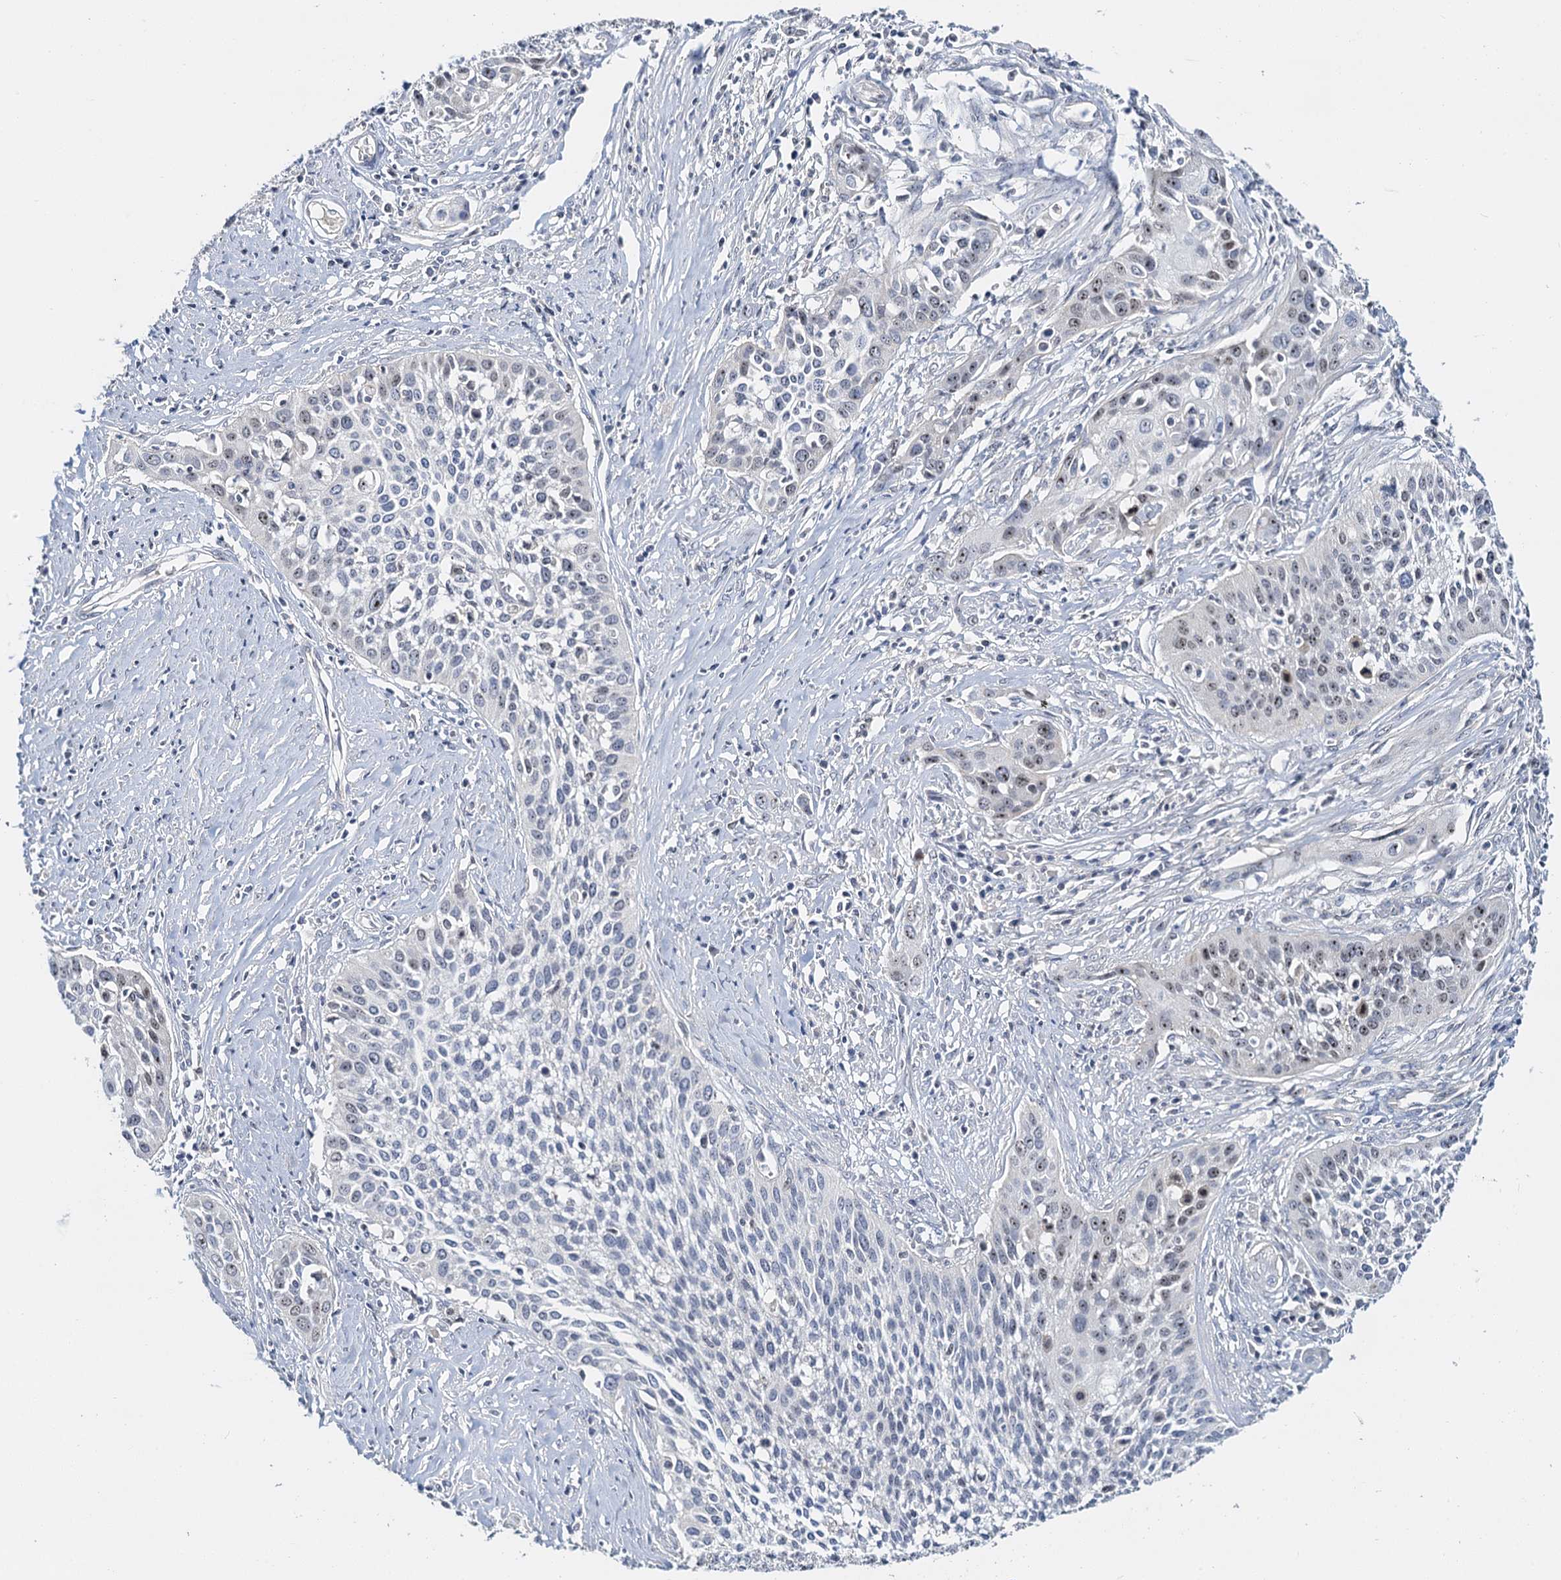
{"staining": {"intensity": "weak", "quantity": "25%-75%", "location": "nuclear"}, "tissue": "cervical cancer", "cell_type": "Tumor cells", "image_type": "cancer", "snomed": [{"axis": "morphology", "description": "Squamous cell carcinoma, NOS"}, {"axis": "topography", "description": "Cervix"}], "caption": "An immunohistochemistry (IHC) image of tumor tissue is shown. Protein staining in brown shows weak nuclear positivity in cervical cancer (squamous cell carcinoma) within tumor cells.", "gene": "NOP2", "patient": {"sex": "female", "age": 34}}